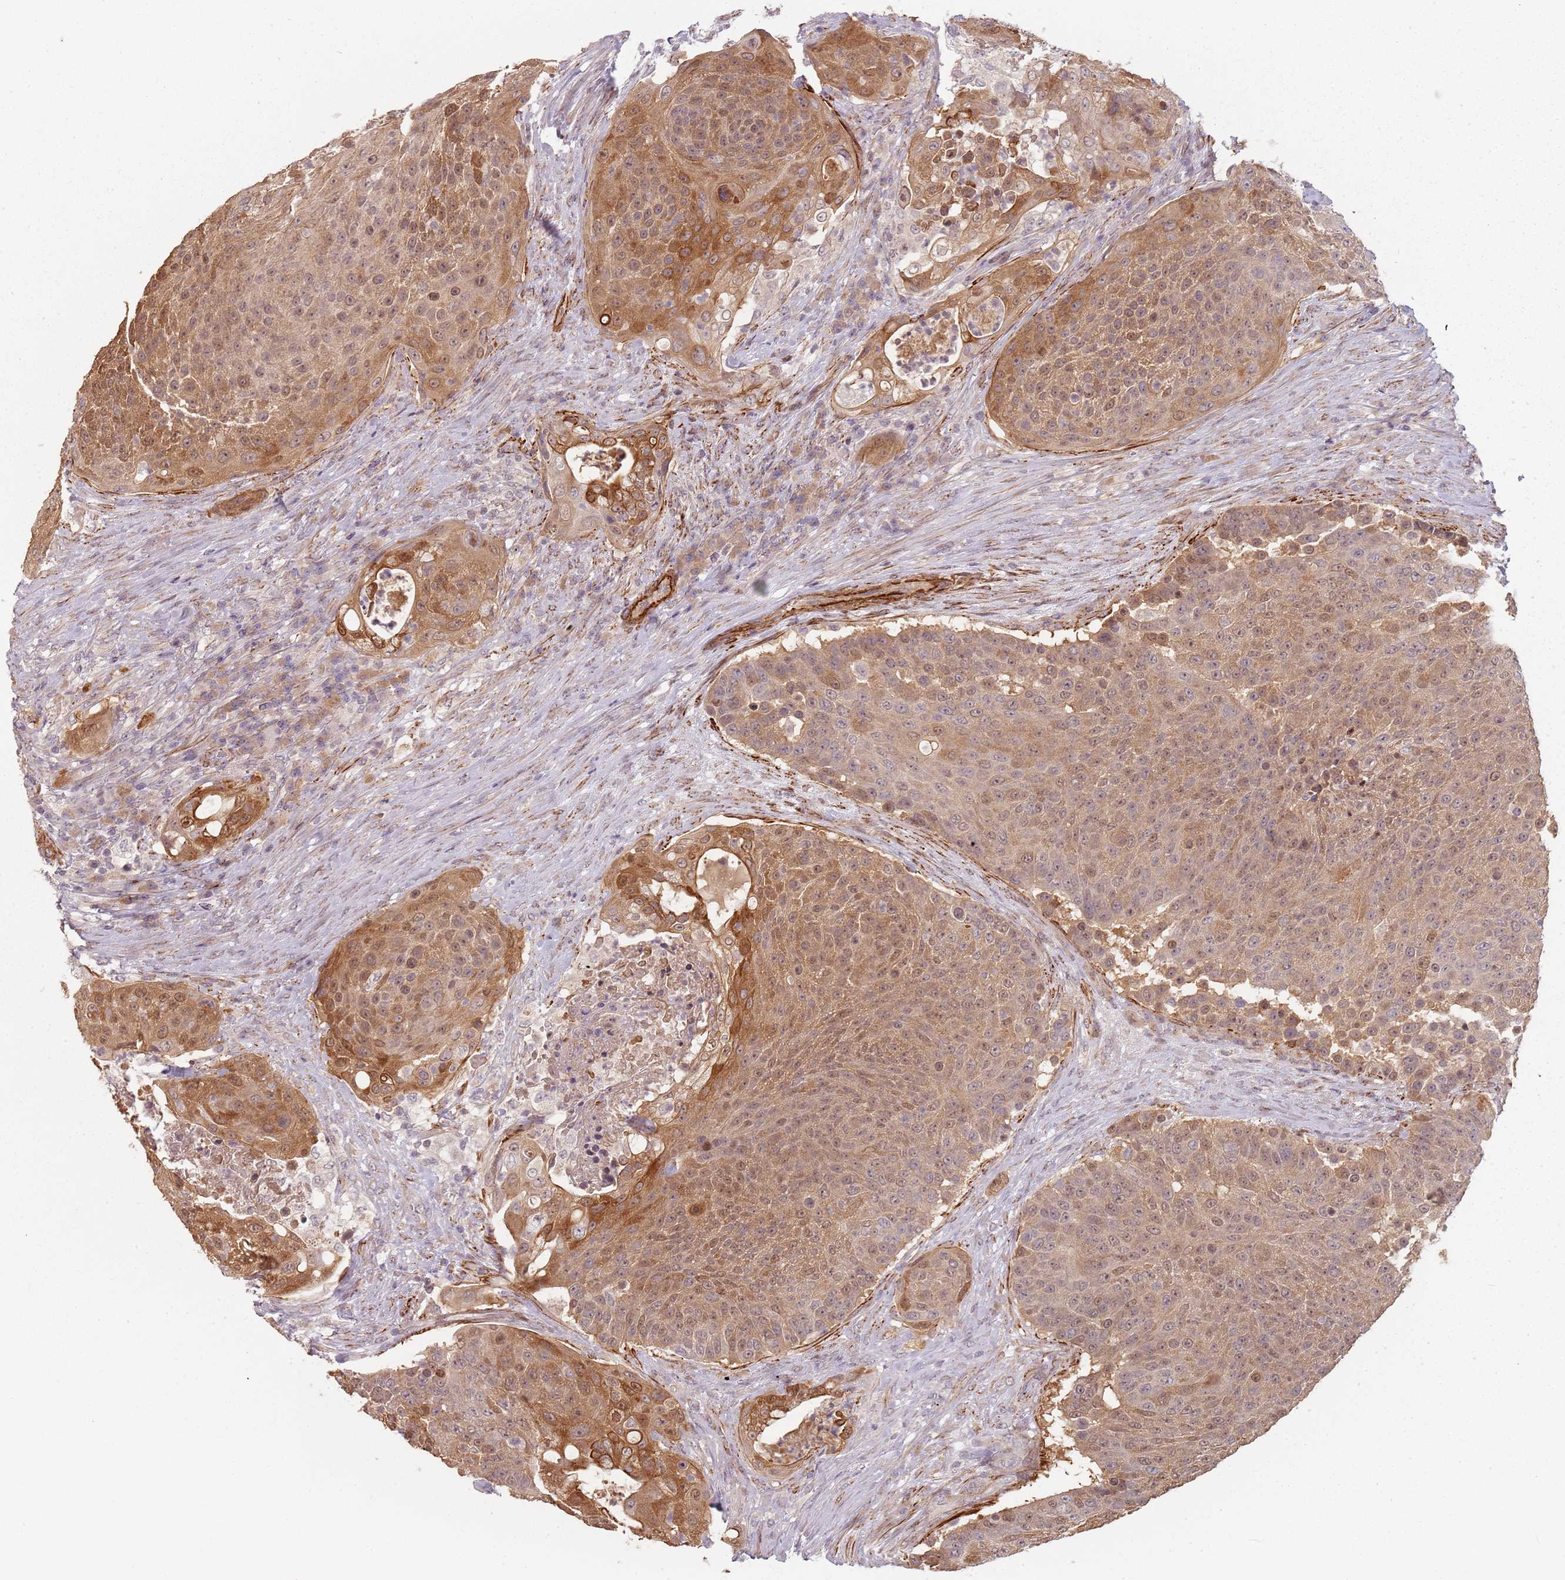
{"staining": {"intensity": "moderate", "quantity": ">75%", "location": "cytoplasmic/membranous,nuclear"}, "tissue": "urothelial cancer", "cell_type": "Tumor cells", "image_type": "cancer", "snomed": [{"axis": "morphology", "description": "Urothelial carcinoma, High grade"}, {"axis": "topography", "description": "Urinary bladder"}], "caption": "High-grade urothelial carcinoma stained for a protein demonstrates moderate cytoplasmic/membranous and nuclear positivity in tumor cells.", "gene": "RPS6KA2", "patient": {"sex": "female", "age": 63}}